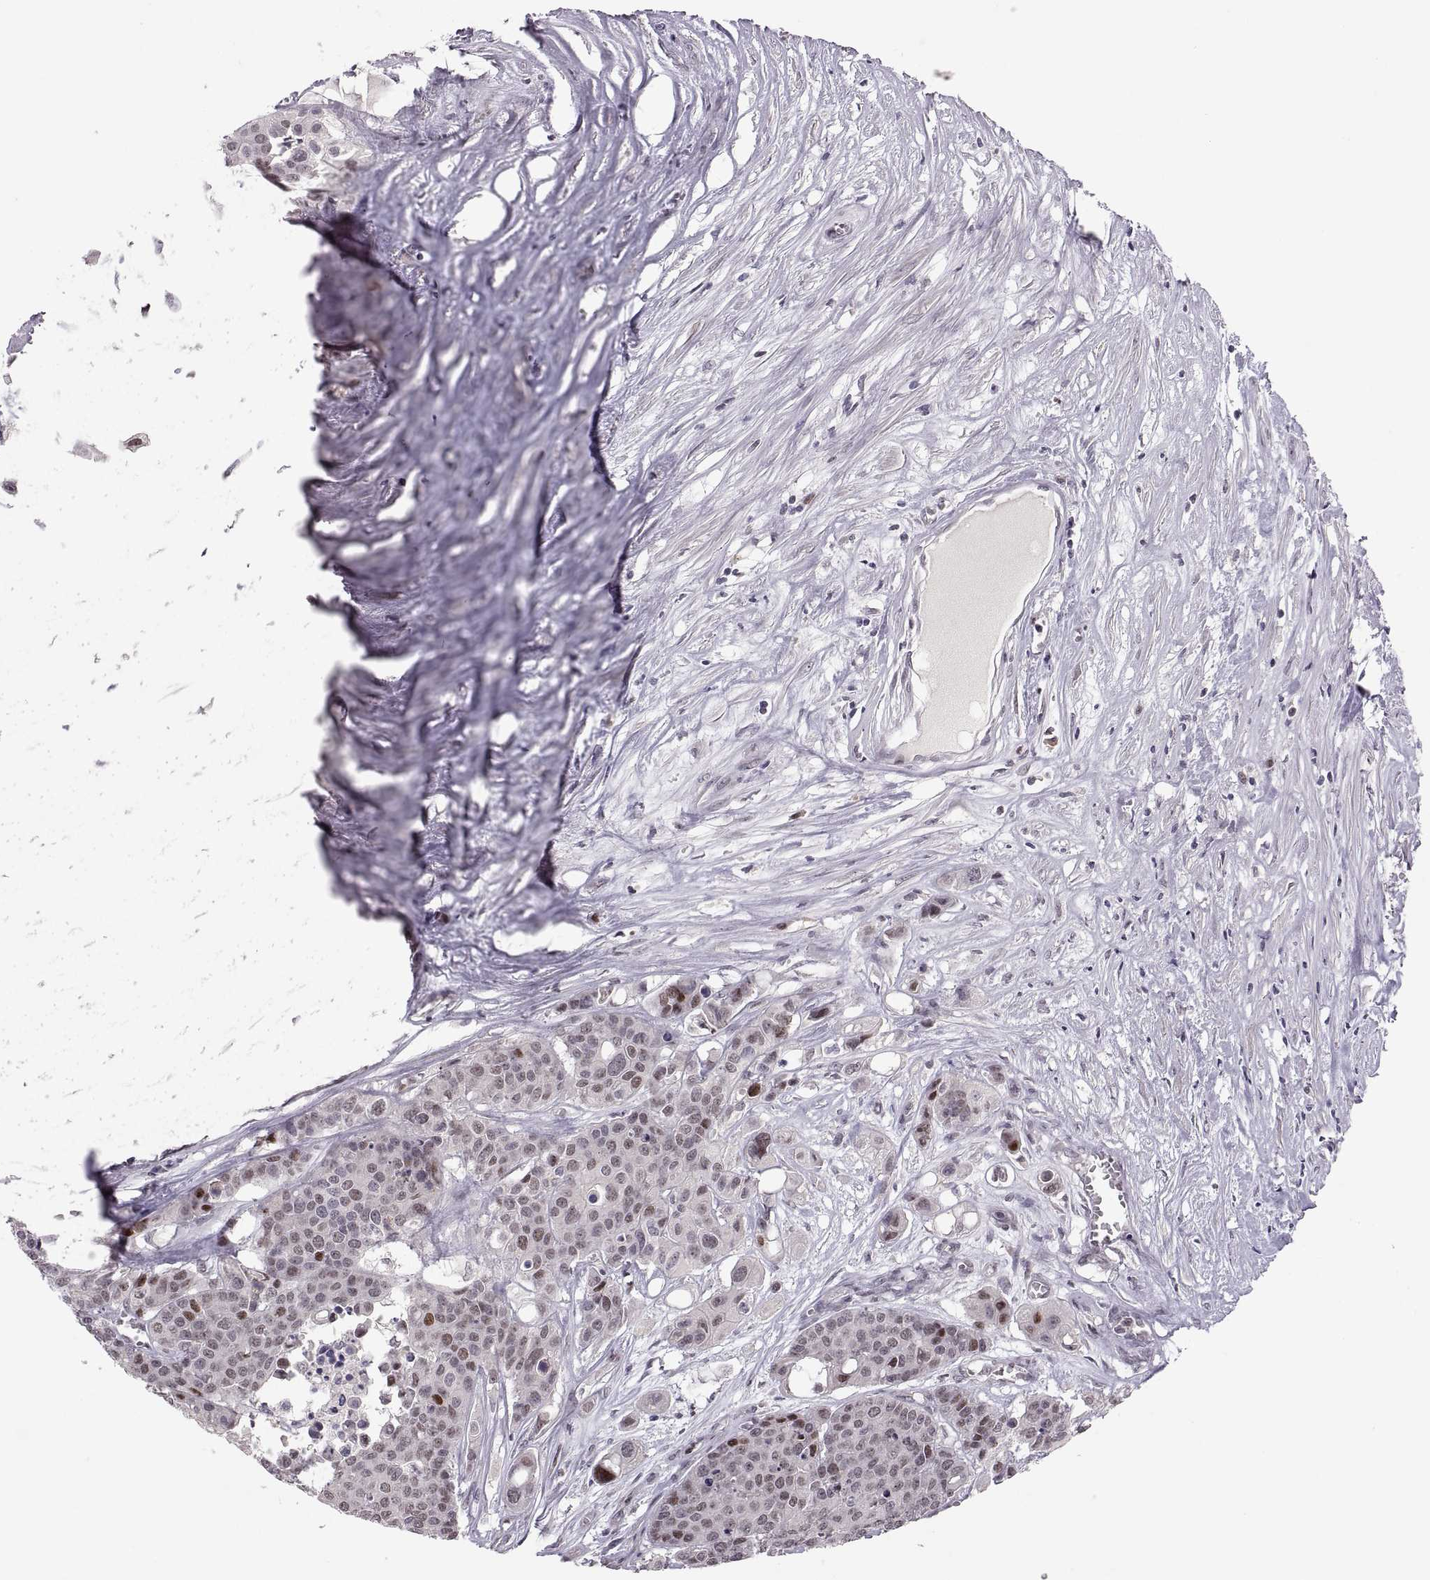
{"staining": {"intensity": "strong", "quantity": "<25%", "location": "nuclear"}, "tissue": "carcinoid", "cell_type": "Tumor cells", "image_type": "cancer", "snomed": [{"axis": "morphology", "description": "Carcinoid, malignant, NOS"}, {"axis": "topography", "description": "Colon"}], "caption": "Tumor cells display medium levels of strong nuclear expression in approximately <25% of cells in human malignant carcinoid.", "gene": "SNAI1", "patient": {"sex": "male", "age": 81}}